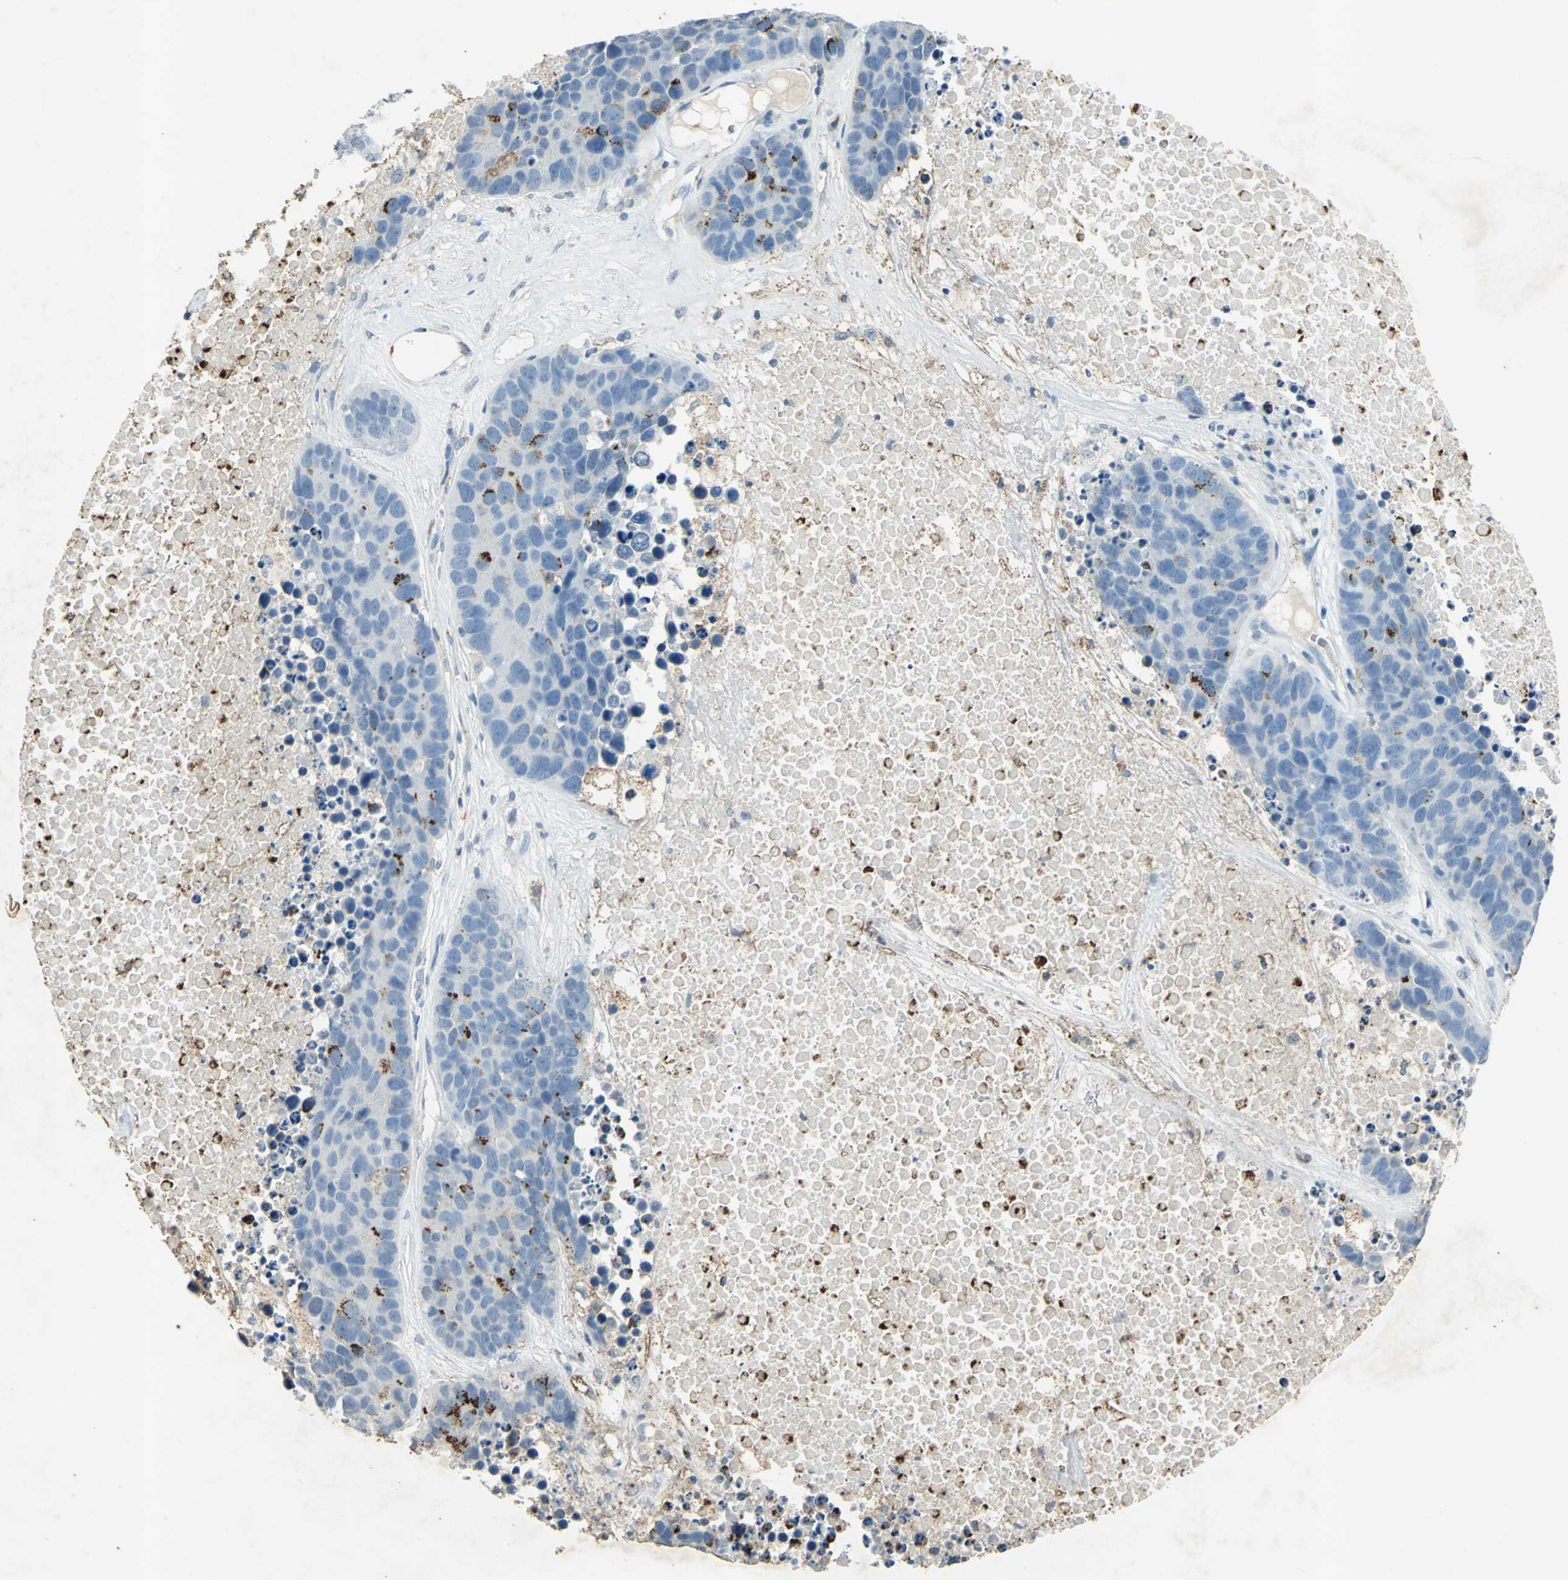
{"staining": {"intensity": "strong", "quantity": "<25%", "location": "cytoplasmic/membranous"}, "tissue": "carcinoid", "cell_type": "Tumor cells", "image_type": "cancer", "snomed": [{"axis": "morphology", "description": "Carcinoid, malignant, NOS"}, {"axis": "topography", "description": "Lung"}], "caption": "Immunohistochemistry of carcinoid (malignant) reveals medium levels of strong cytoplasmic/membranous staining in approximately <25% of tumor cells.", "gene": "CAMK2B", "patient": {"sex": "male", "age": 60}}